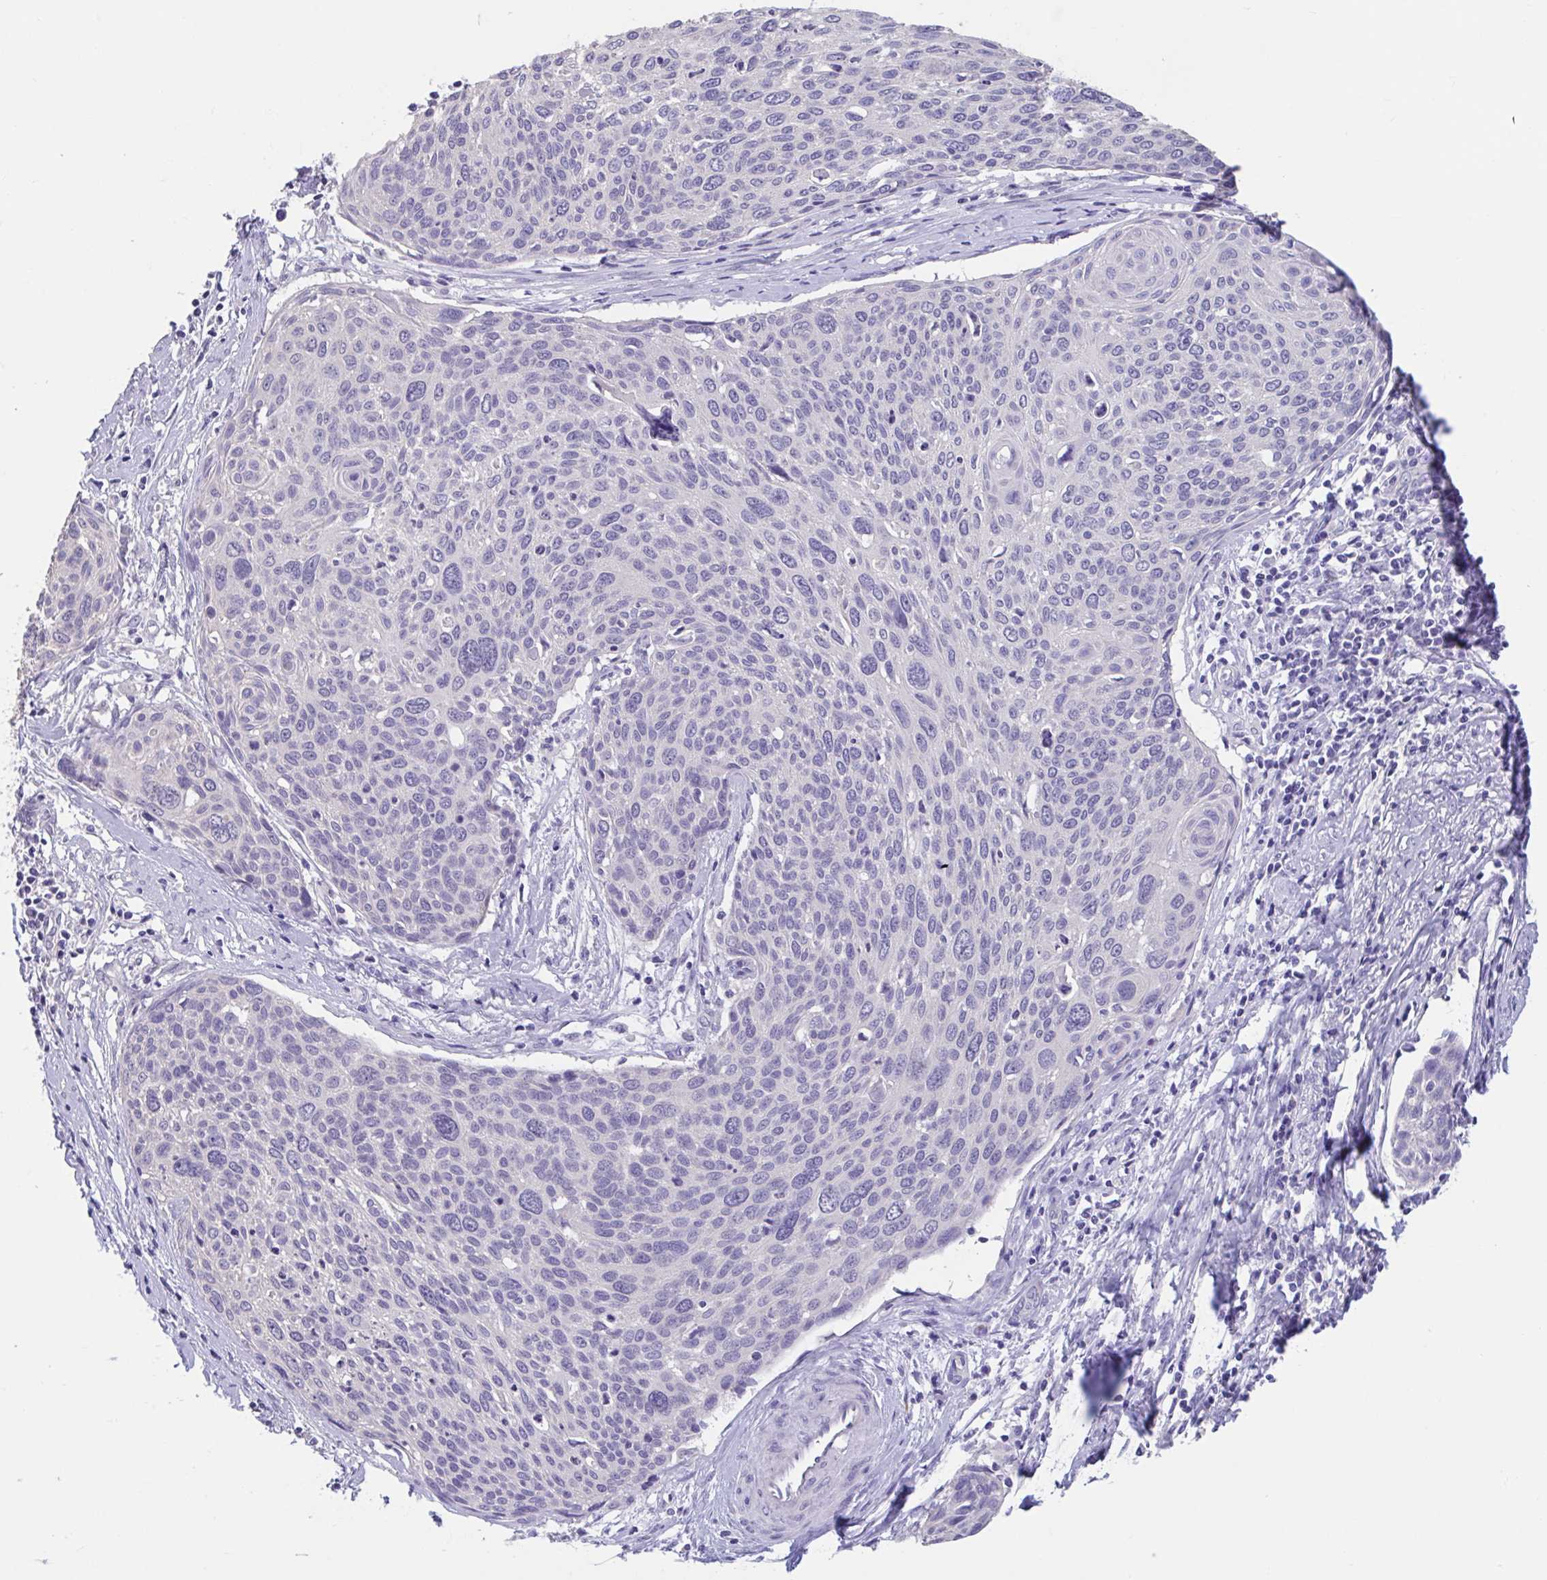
{"staining": {"intensity": "negative", "quantity": "none", "location": "none"}, "tissue": "cervical cancer", "cell_type": "Tumor cells", "image_type": "cancer", "snomed": [{"axis": "morphology", "description": "Squamous cell carcinoma, NOS"}, {"axis": "topography", "description": "Cervix"}], "caption": "Cervical squamous cell carcinoma stained for a protein using immunohistochemistry exhibits no staining tumor cells.", "gene": "GPR162", "patient": {"sex": "female", "age": 49}}